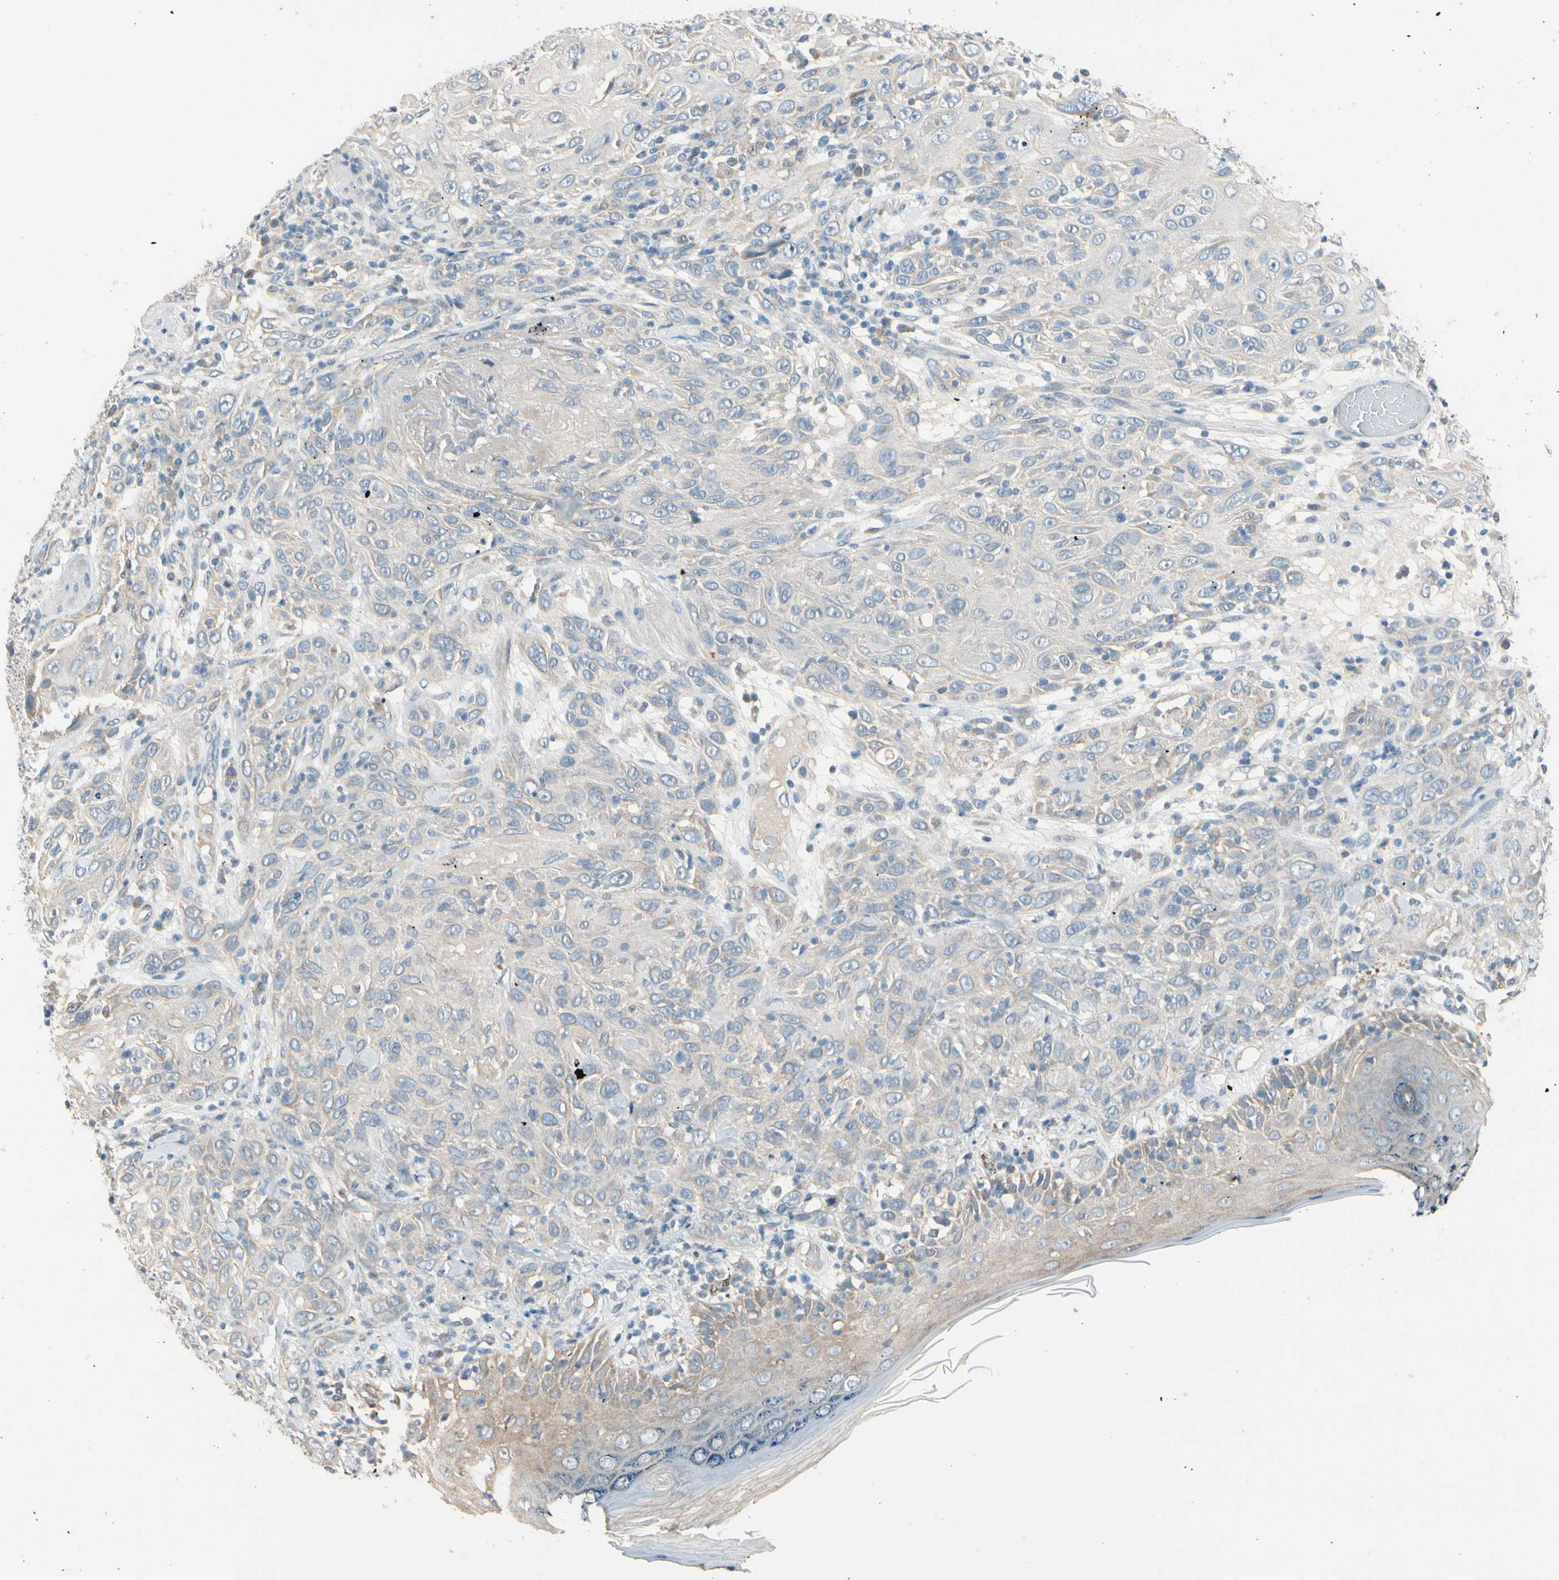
{"staining": {"intensity": "weak", "quantity": "<25%", "location": "cytoplasmic/membranous"}, "tissue": "skin cancer", "cell_type": "Tumor cells", "image_type": "cancer", "snomed": [{"axis": "morphology", "description": "Squamous cell carcinoma, NOS"}, {"axis": "topography", "description": "Skin"}], "caption": "Image shows no protein expression in tumor cells of squamous cell carcinoma (skin) tissue. (DAB immunohistochemistry (IHC) visualized using brightfield microscopy, high magnification).", "gene": "PIP5K1B", "patient": {"sex": "female", "age": 88}}